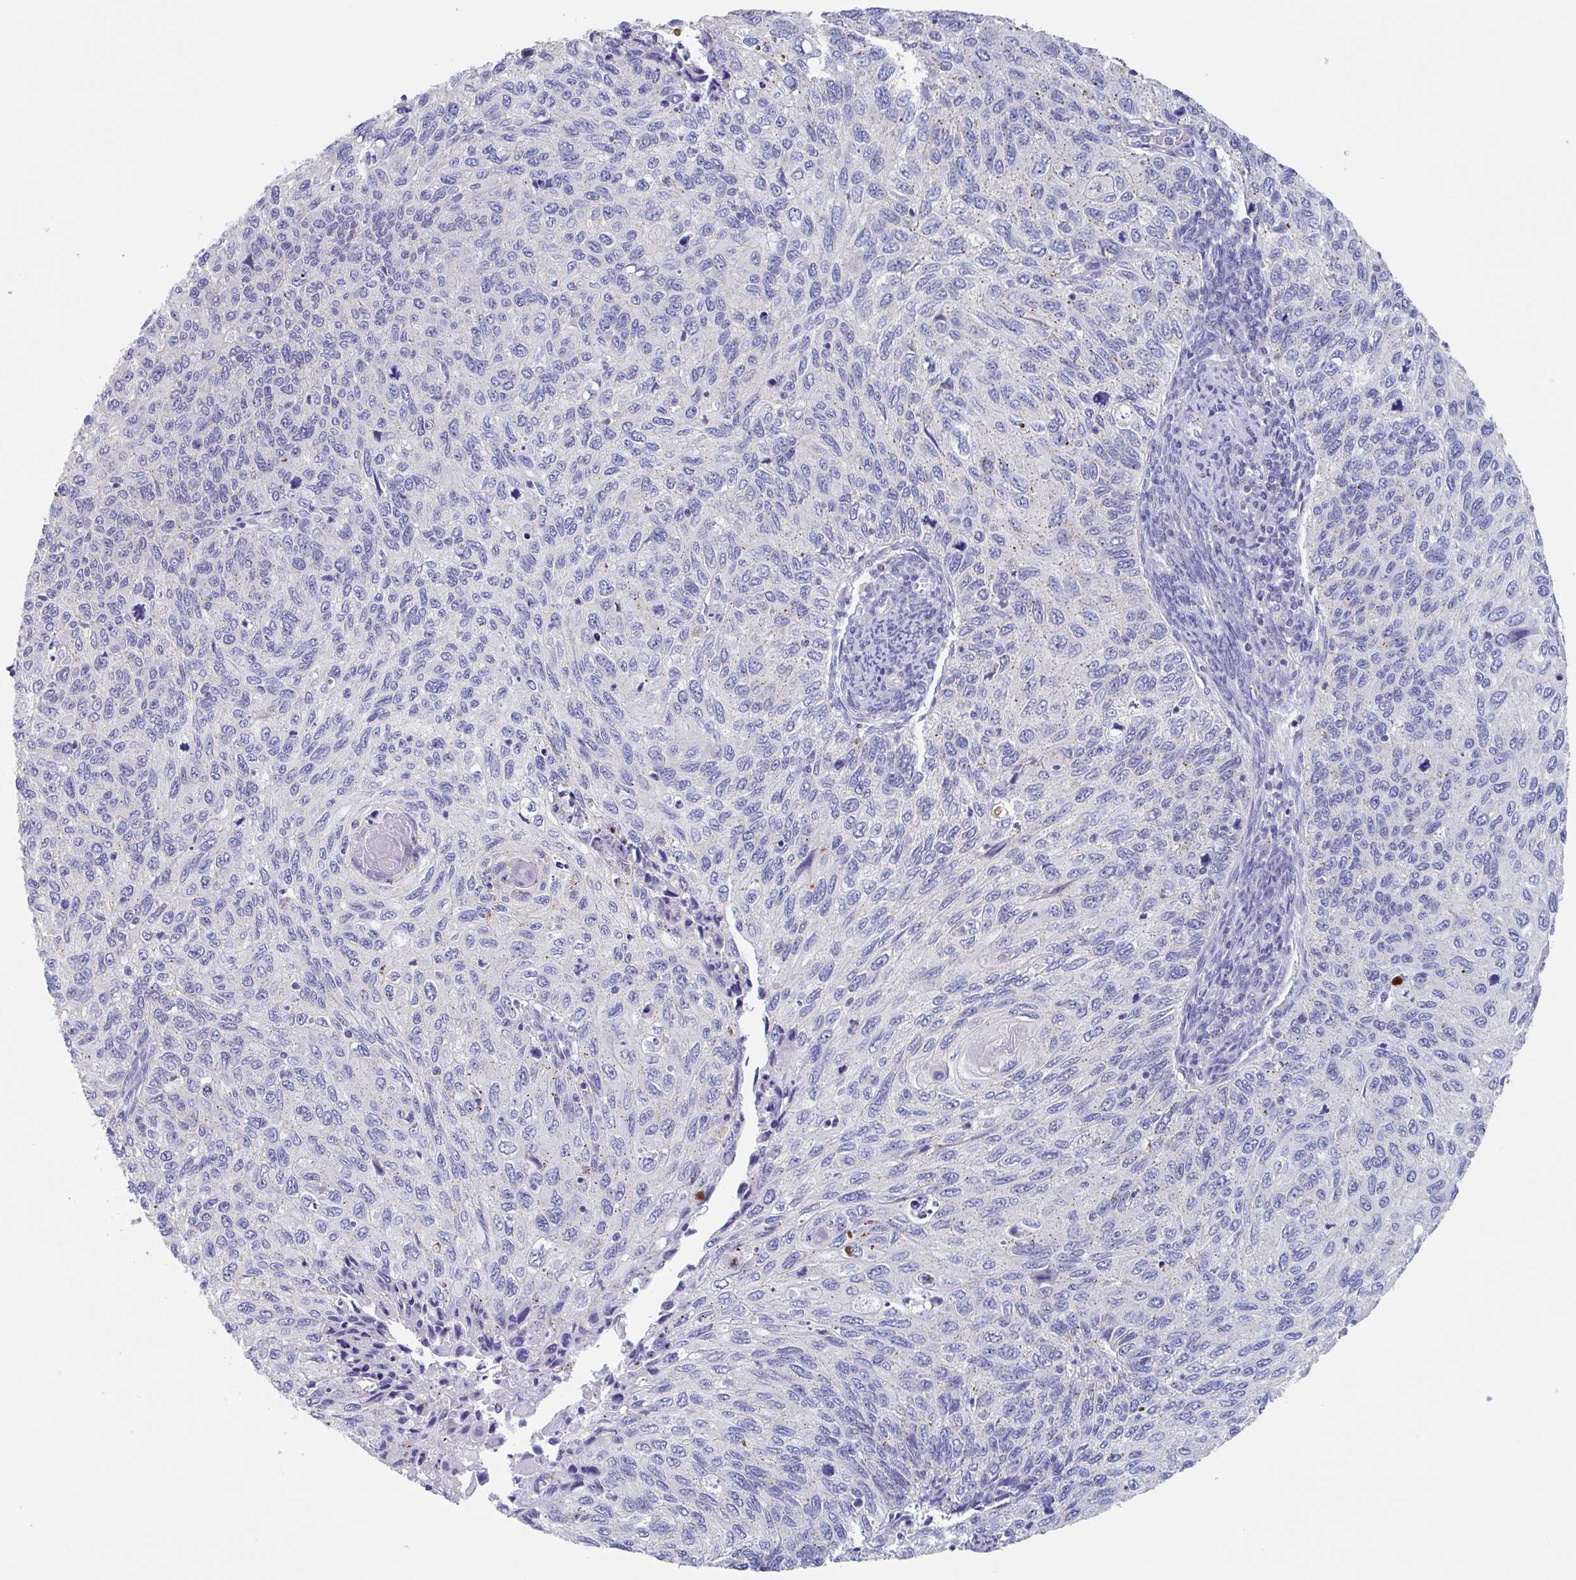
{"staining": {"intensity": "weak", "quantity": "<25%", "location": "cytoplasmic/membranous"}, "tissue": "cervical cancer", "cell_type": "Tumor cells", "image_type": "cancer", "snomed": [{"axis": "morphology", "description": "Squamous cell carcinoma, NOS"}, {"axis": "topography", "description": "Cervix"}], "caption": "An immunohistochemistry histopathology image of cervical cancer is shown. There is no staining in tumor cells of cervical cancer.", "gene": "CHMP5", "patient": {"sex": "female", "age": 70}}